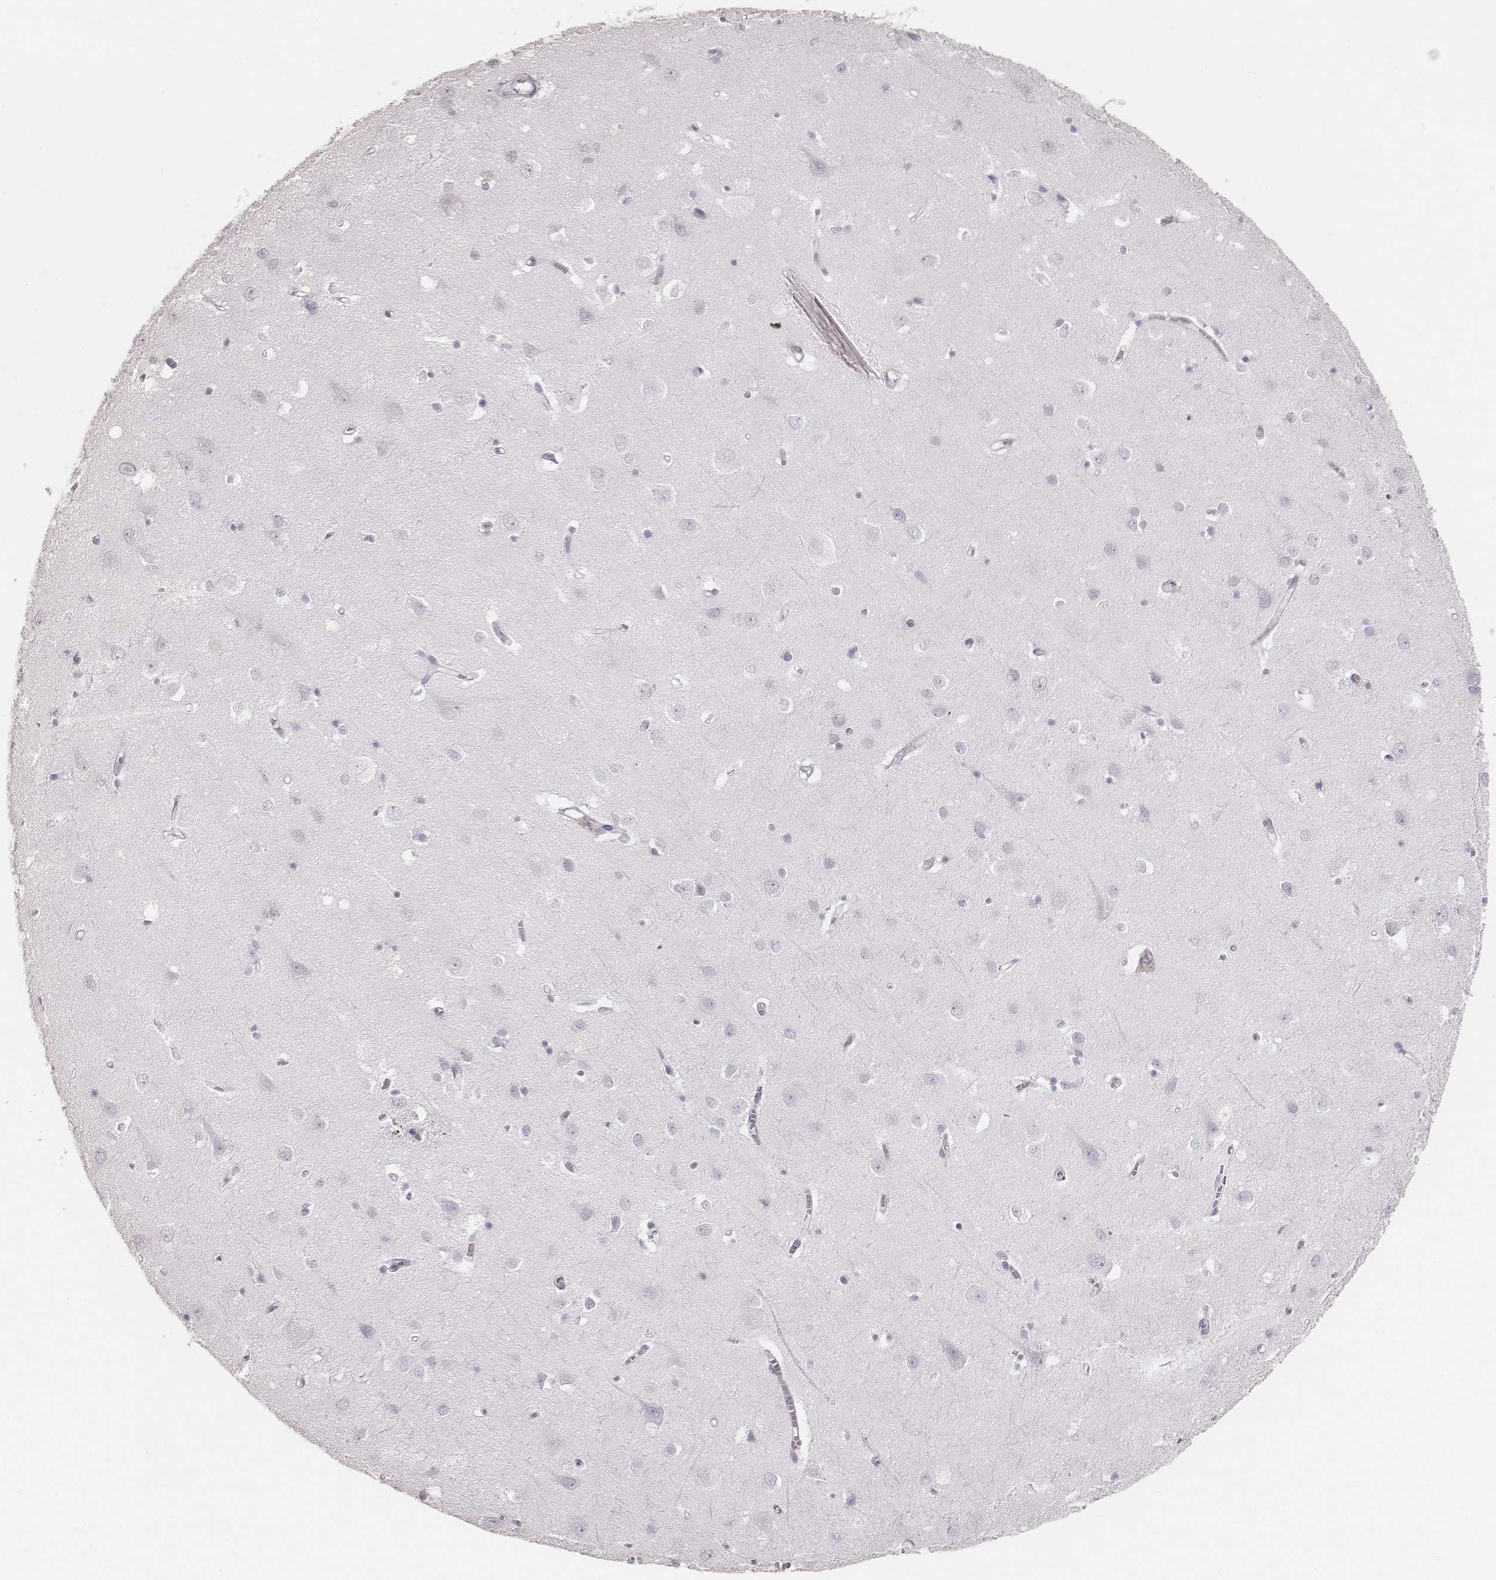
{"staining": {"intensity": "negative", "quantity": "none", "location": "none"}, "tissue": "cerebral cortex", "cell_type": "Endothelial cells", "image_type": "normal", "snomed": [{"axis": "morphology", "description": "Normal tissue, NOS"}, {"axis": "topography", "description": "Cerebral cortex"}], "caption": "Immunohistochemical staining of normal human cerebral cortex reveals no significant expression in endothelial cells. (Immunohistochemistry, brightfield microscopy, high magnification).", "gene": "KRT34", "patient": {"sex": "male", "age": 70}}